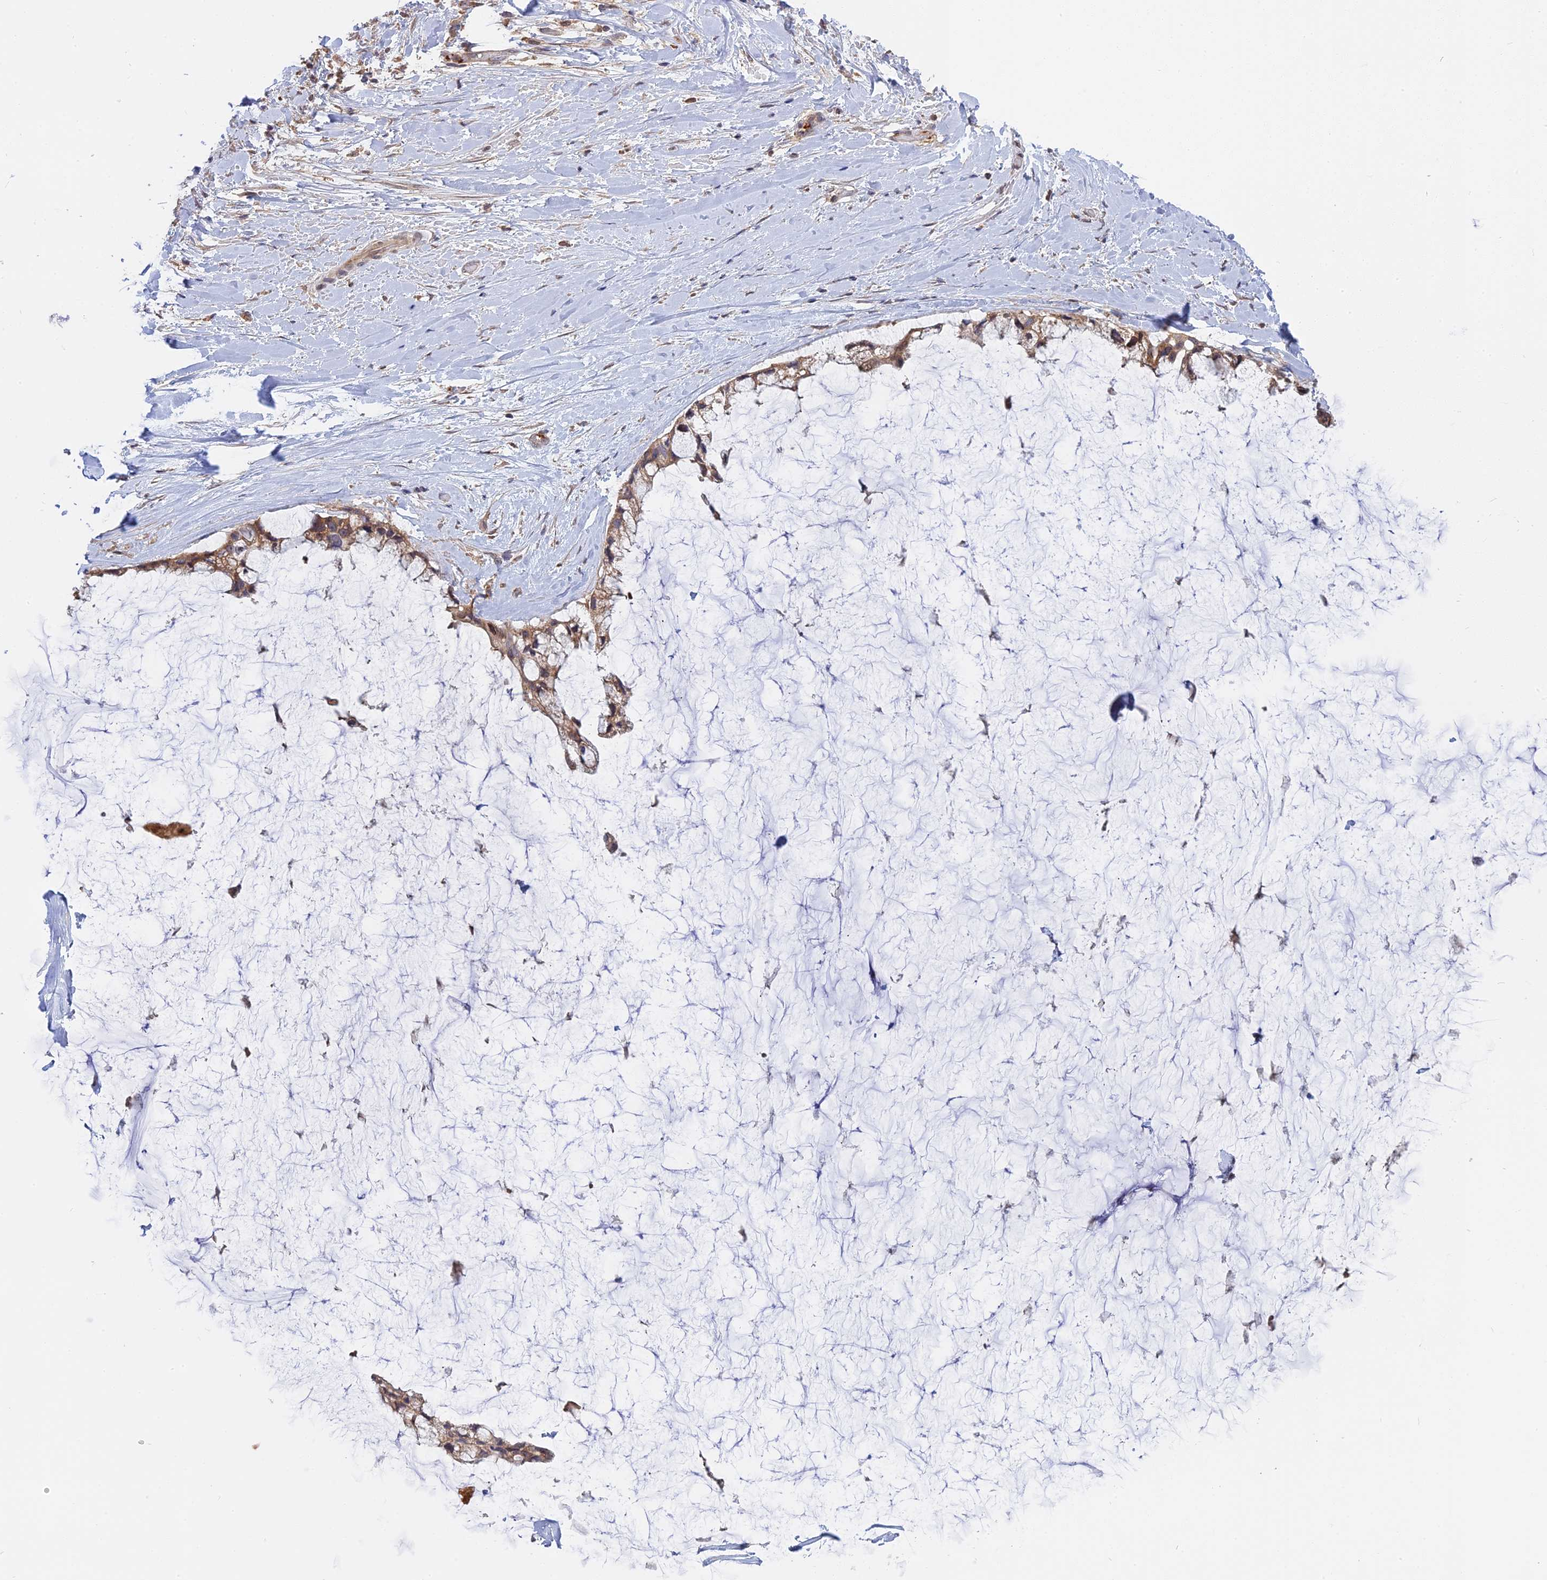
{"staining": {"intensity": "moderate", "quantity": ">75%", "location": "cytoplasmic/membranous"}, "tissue": "ovarian cancer", "cell_type": "Tumor cells", "image_type": "cancer", "snomed": [{"axis": "morphology", "description": "Cystadenocarcinoma, mucinous, NOS"}, {"axis": "topography", "description": "Ovary"}], "caption": "Approximately >75% of tumor cells in human mucinous cystadenocarcinoma (ovarian) reveal moderate cytoplasmic/membranous protein positivity as visualized by brown immunohistochemical staining.", "gene": "IL21R", "patient": {"sex": "female", "age": 39}}